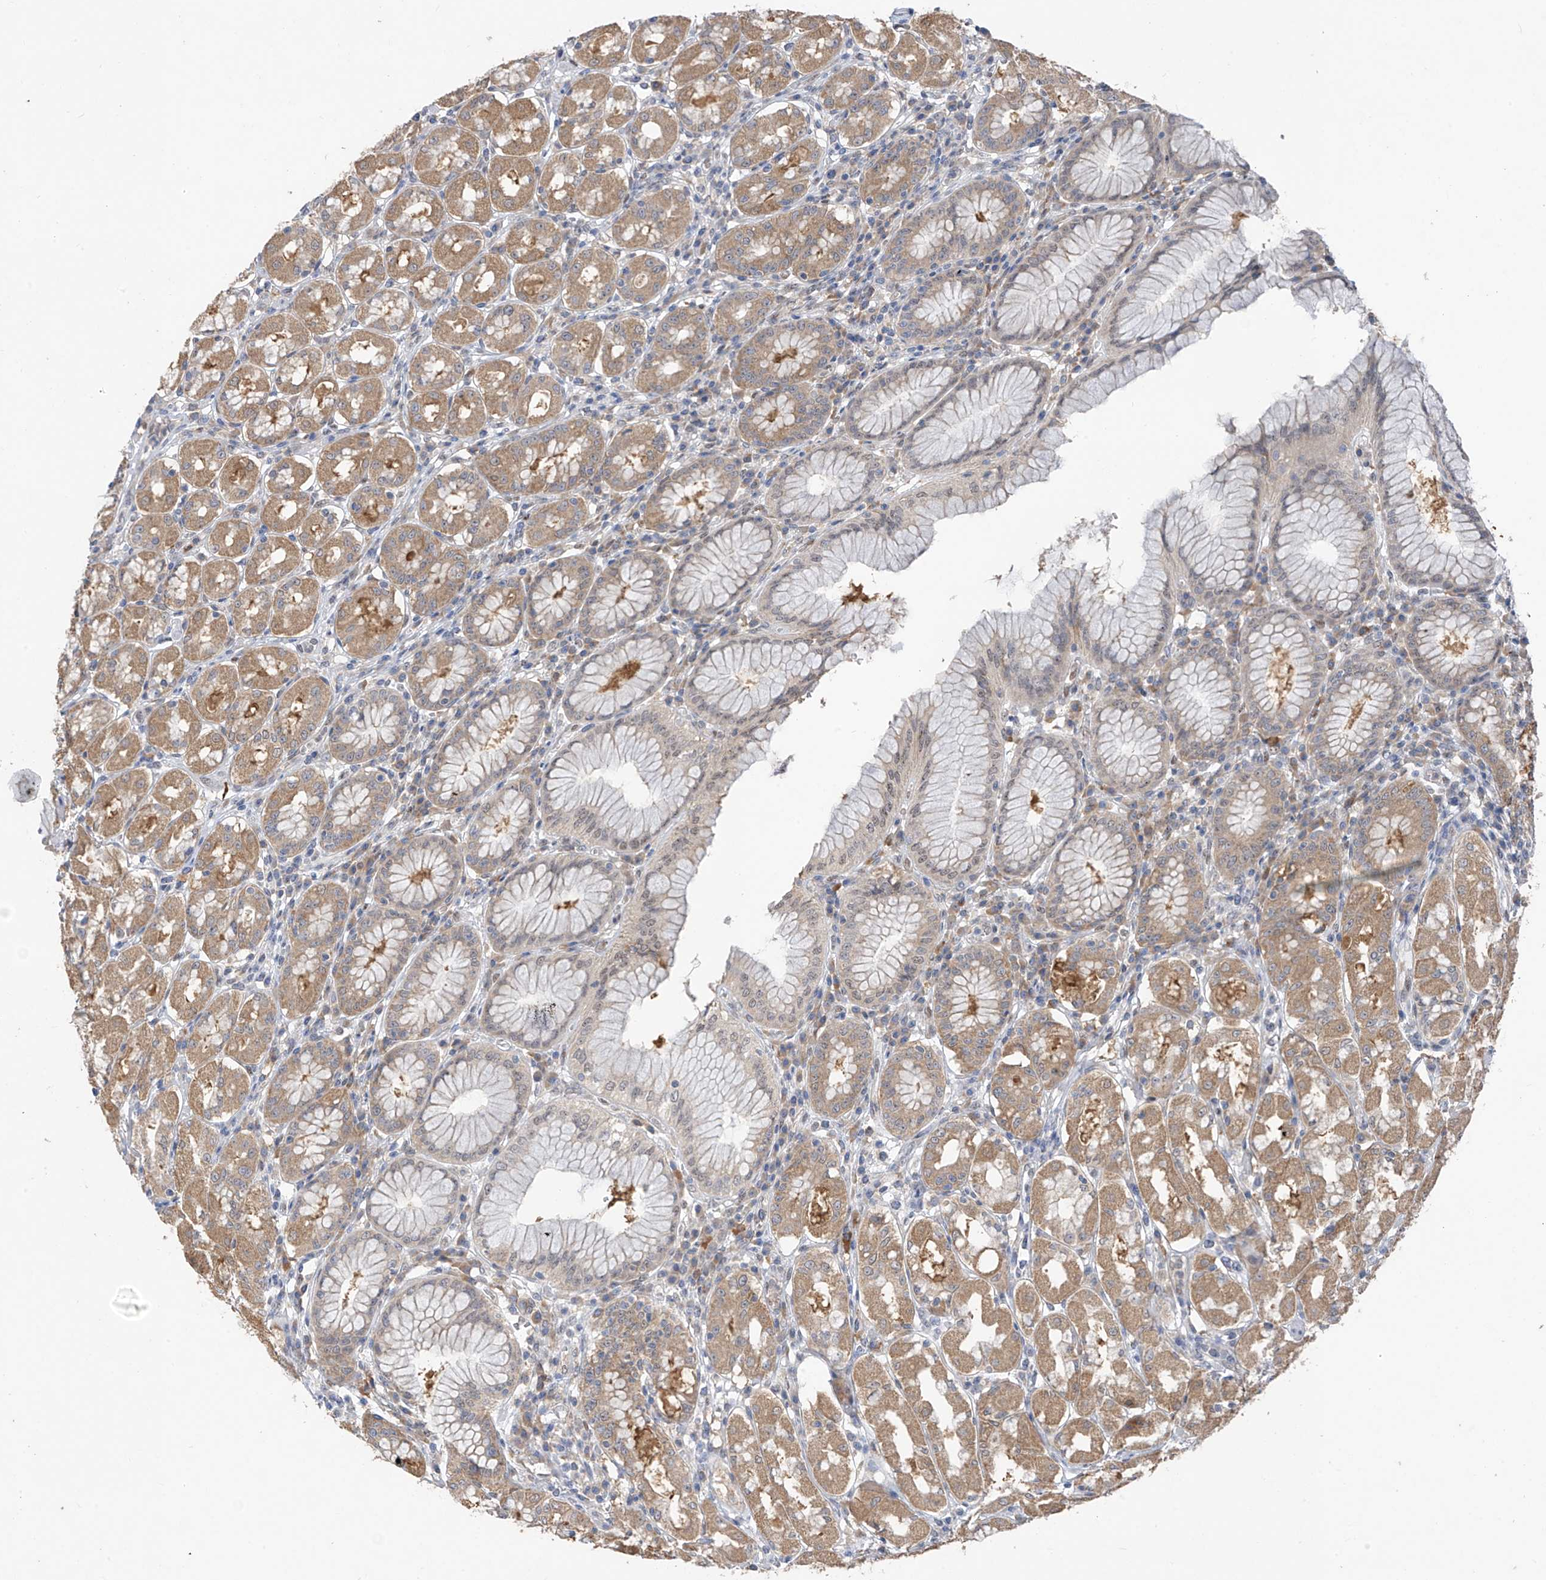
{"staining": {"intensity": "moderate", "quantity": ">75%", "location": "cytoplasmic/membranous"}, "tissue": "stomach", "cell_type": "Glandular cells", "image_type": "normal", "snomed": [{"axis": "morphology", "description": "Normal tissue, NOS"}, {"axis": "topography", "description": "Stomach"}, {"axis": "topography", "description": "Stomach, lower"}], "caption": "IHC image of benign stomach: human stomach stained using immunohistochemistry shows medium levels of moderate protein expression localized specifically in the cytoplasmic/membranous of glandular cells, appearing as a cytoplasmic/membranous brown color.", "gene": "RPL4", "patient": {"sex": "female", "age": 56}}